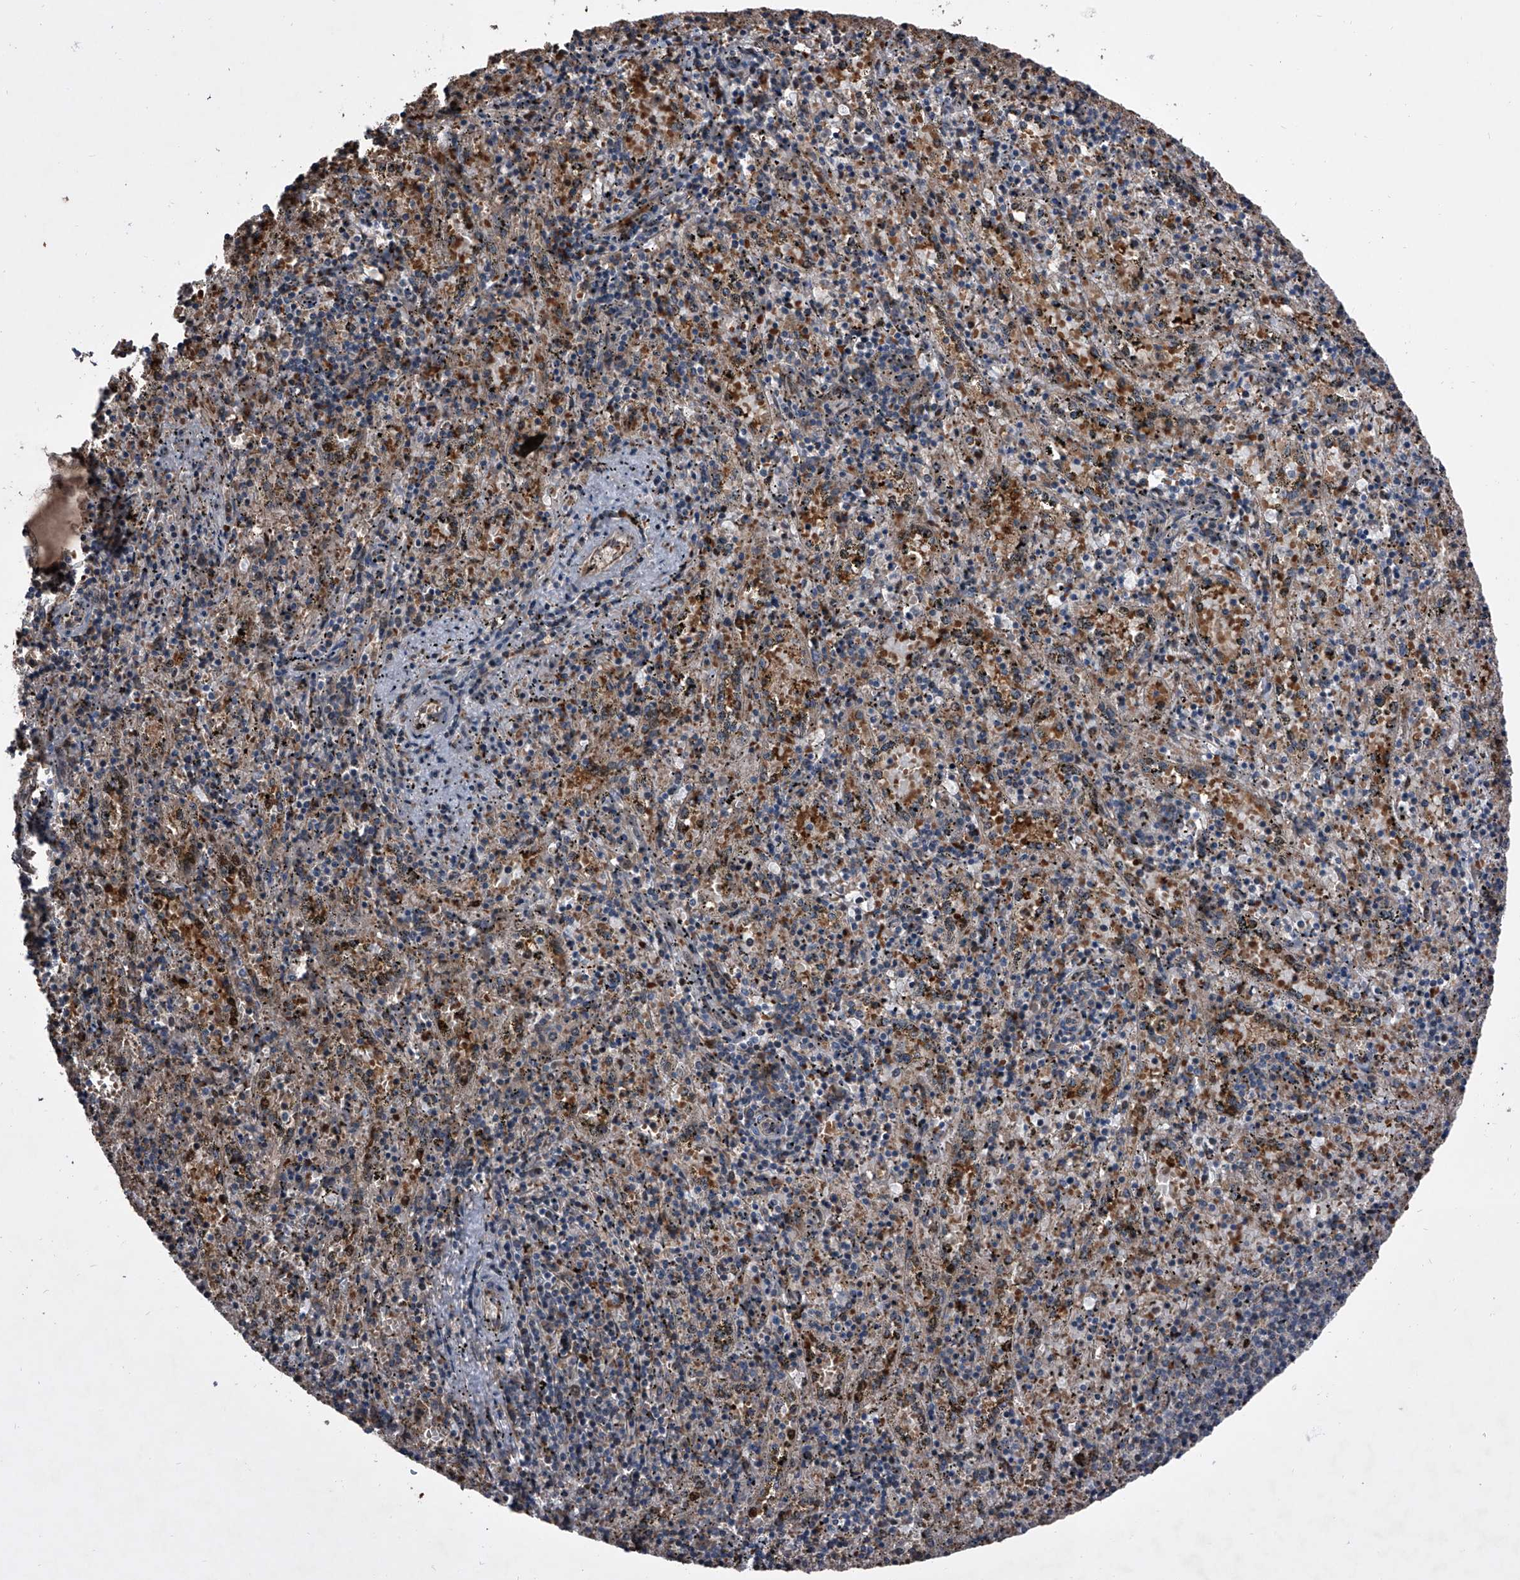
{"staining": {"intensity": "negative", "quantity": "none", "location": "none"}, "tissue": "spleen", "cell_type": "Cells in red pulp", "image_type": "normal", "snomed": [{"axis": "morphology", "description": "Normal tissue, NOS"}, {"axis": "topography", "description": "Spleen"}], "caption": "This is a histopathology image of IHC staining of unremarkable spleen, which shows no staining in cells in red pulp.", "gene": "ELK4", "patient": {"sex": "male", "age": 11}}